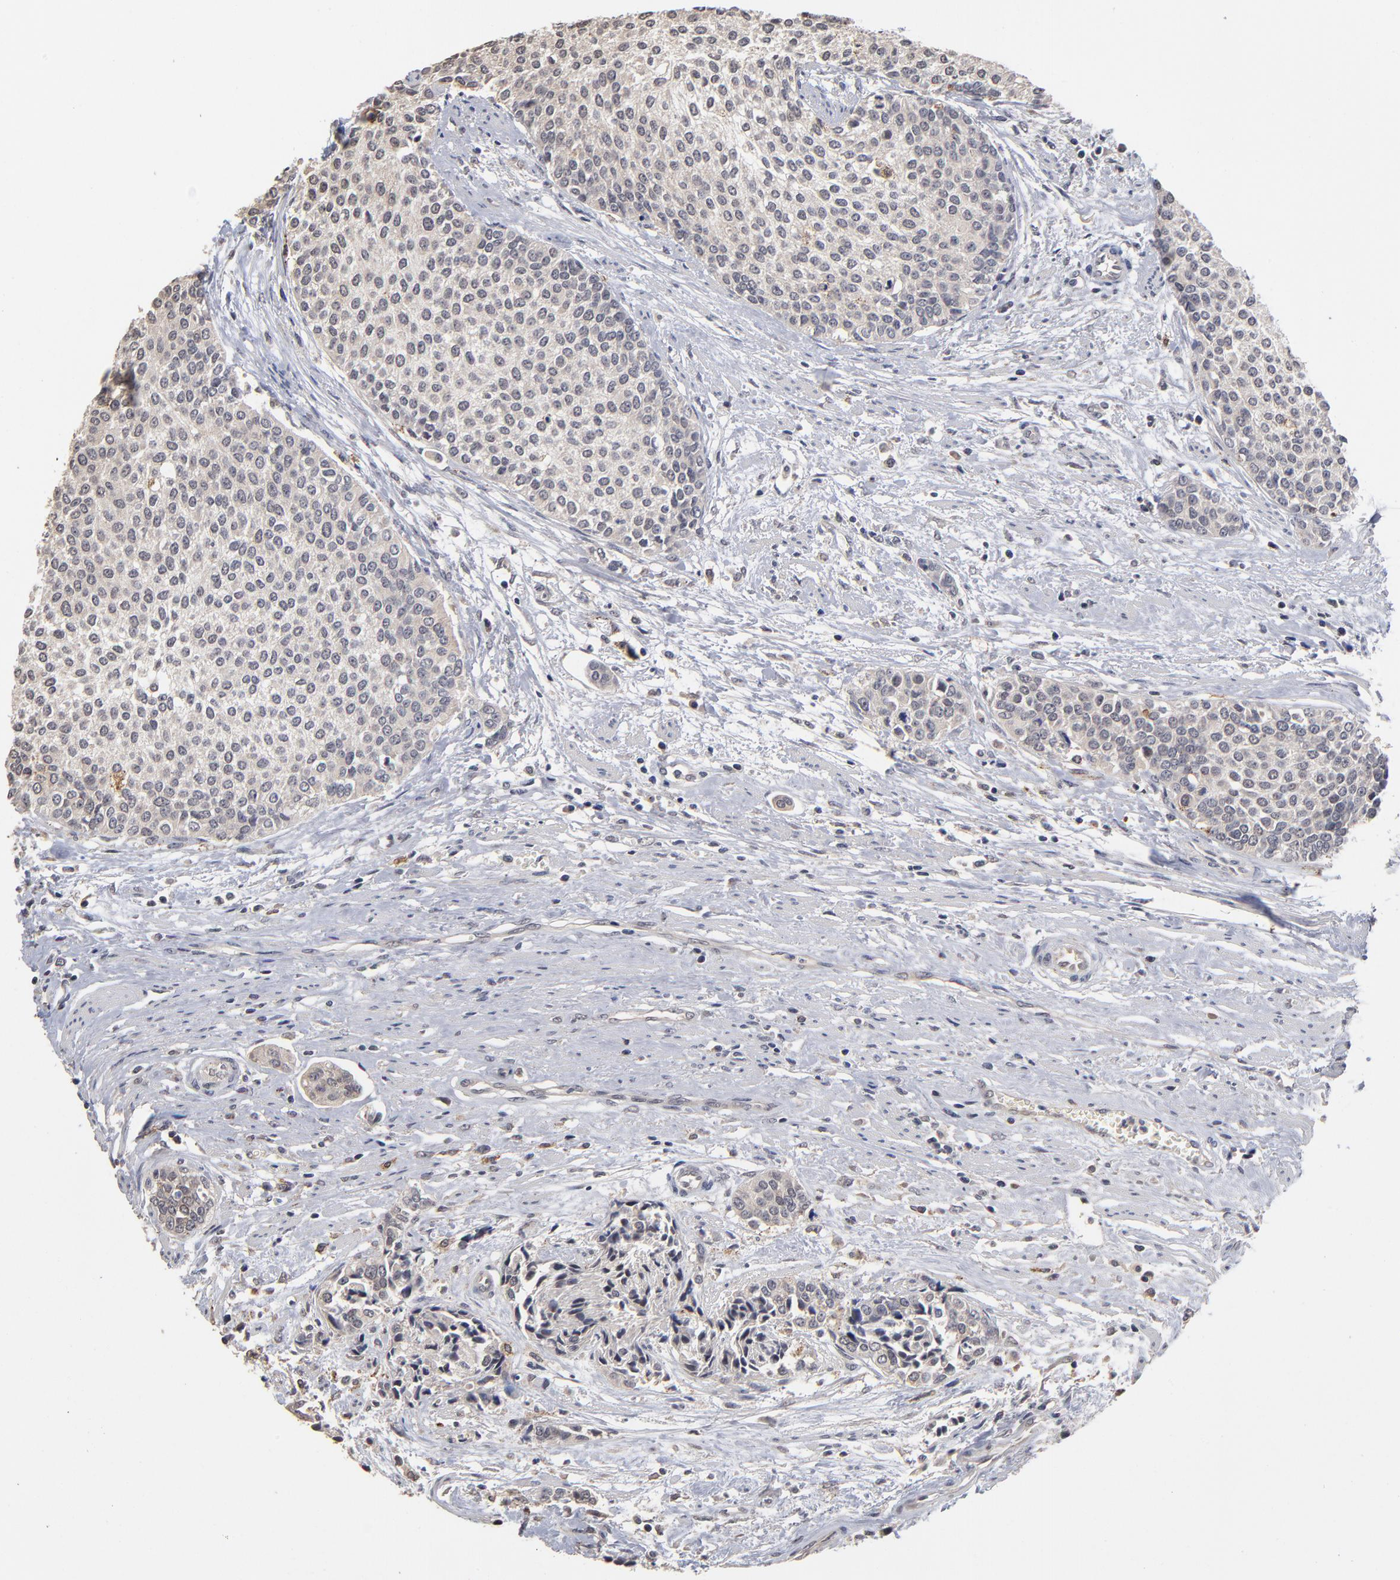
{"staining": {"intensity": "weak", "quantity": "<25%", "location": "cytoplasmic/membranous"}, "tissue": "urothelial cancer", "cell_type": "Tumor cells", "image_type": "cancer", "snomed": [{"axis": "morphology", "description": "Urothelial carcinoma, Low grade"}, {"axis": "topography", "description": "Urinary bladder"}], "caption": "DAB immunohistochemical staining of urothelial cancer demonstrates no significant expression in tumor cells. Nuclei are stained in blue.", "gene": "ASB8", "patient": {"sex": "female", "age": 73}}